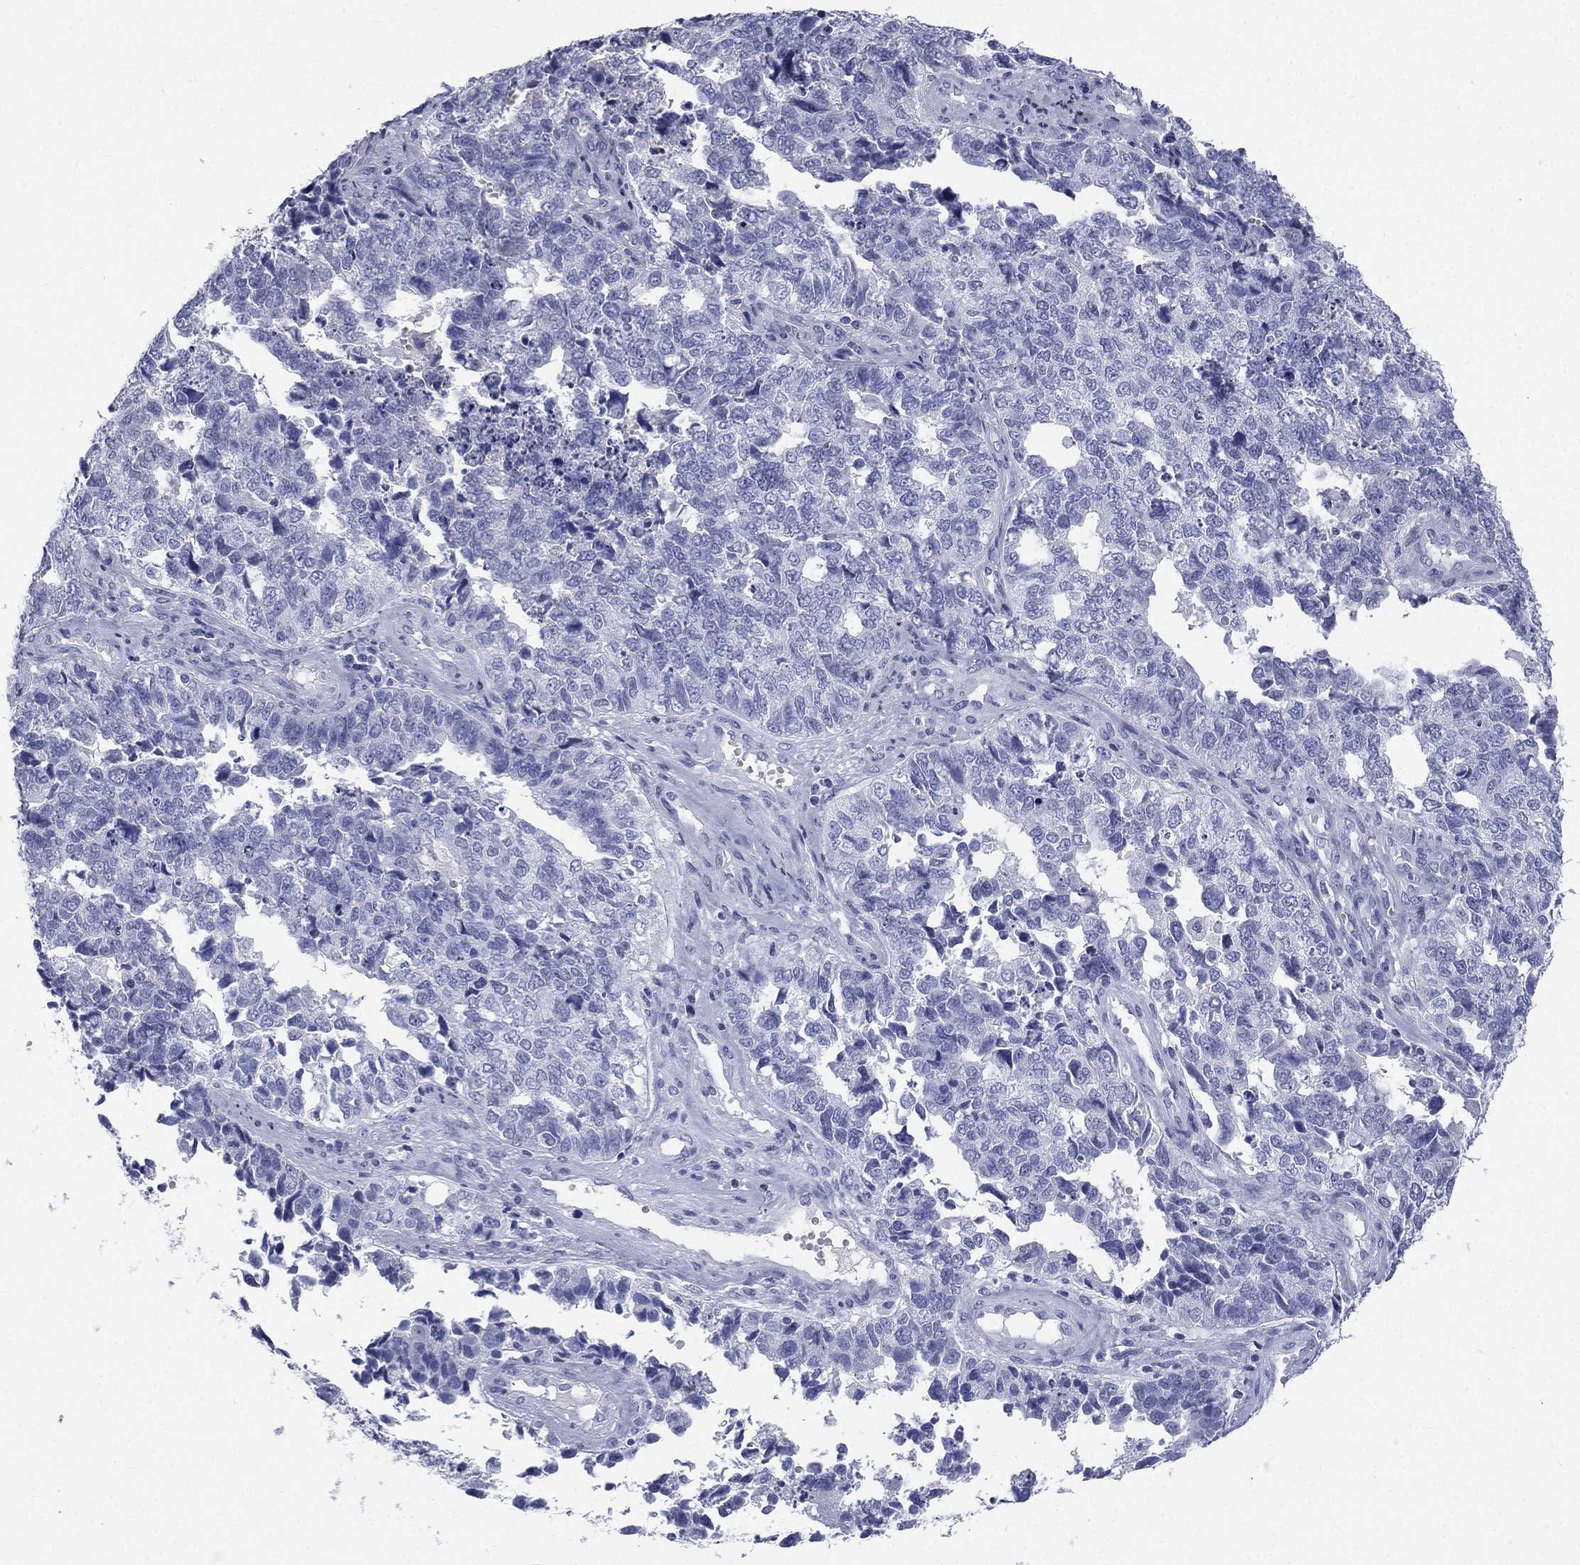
{"staining": {"intensity": "negative", "quantity": "none", "location": "none"}, "tissue": "cervical cancer", "cell_type": "Tumor cells", "image_type": "cancer", "snomed": [{"axis": "morphology", "description": "Squamous cell carcinoma, NOS"}, {"axis": "topography", "description": "Cervix"}], "caption": "Immunohistochemistry photomicrograph of neoplastic tissue: human cervical squamous cell carcinoma stained with DAB shows no significant protein expression in tumor cells. (Stains: DAB immunohistochemistry (IHC) with hematoxylin counter stain, Microscopy: brightfield microscopy at high magnification).", "gene": "HP", "patient": {"sex": "female", "age": 63}}